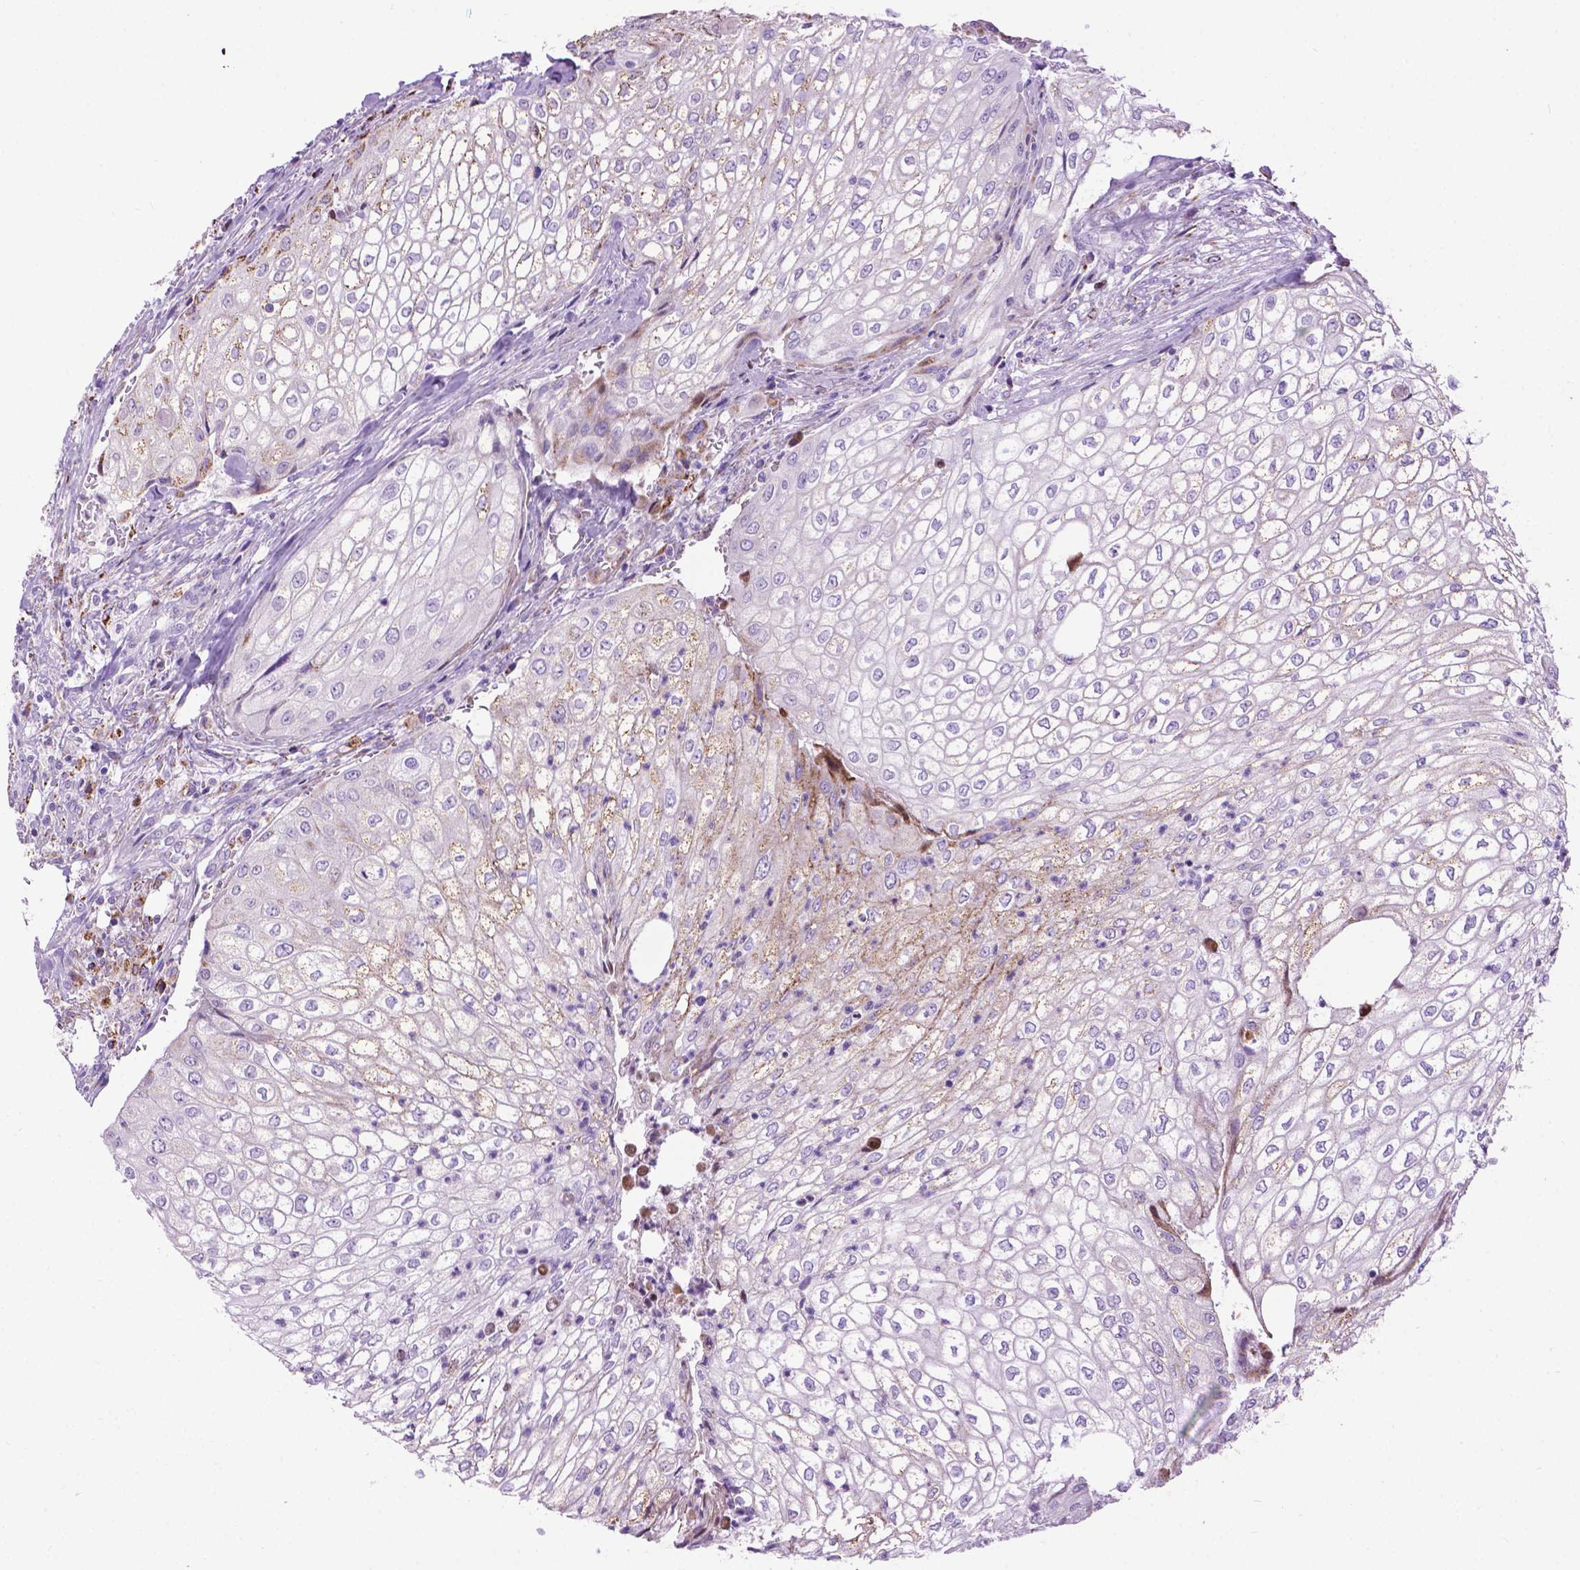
{"staining": {"intensity": "negative", "quantity": "none", "location": "none"}, "tissue": "urothelial cancer", "cell_type": "Tumor cells", "image_type": "cancer", "snomed": [{"axis": "morphology", "description": "Urothelial carcinoma, High grade"}, {"axis": "topography", "description": "Urinary bladder"}], "caption": "An IHC photomicrograph of high-grade urothelial carcinoma is shown. There is no staining in tumor cells of high-grade urothelial carcinoma.", "gene": "TMEM132E", "patient": {"sex": "male", "age": 62}}